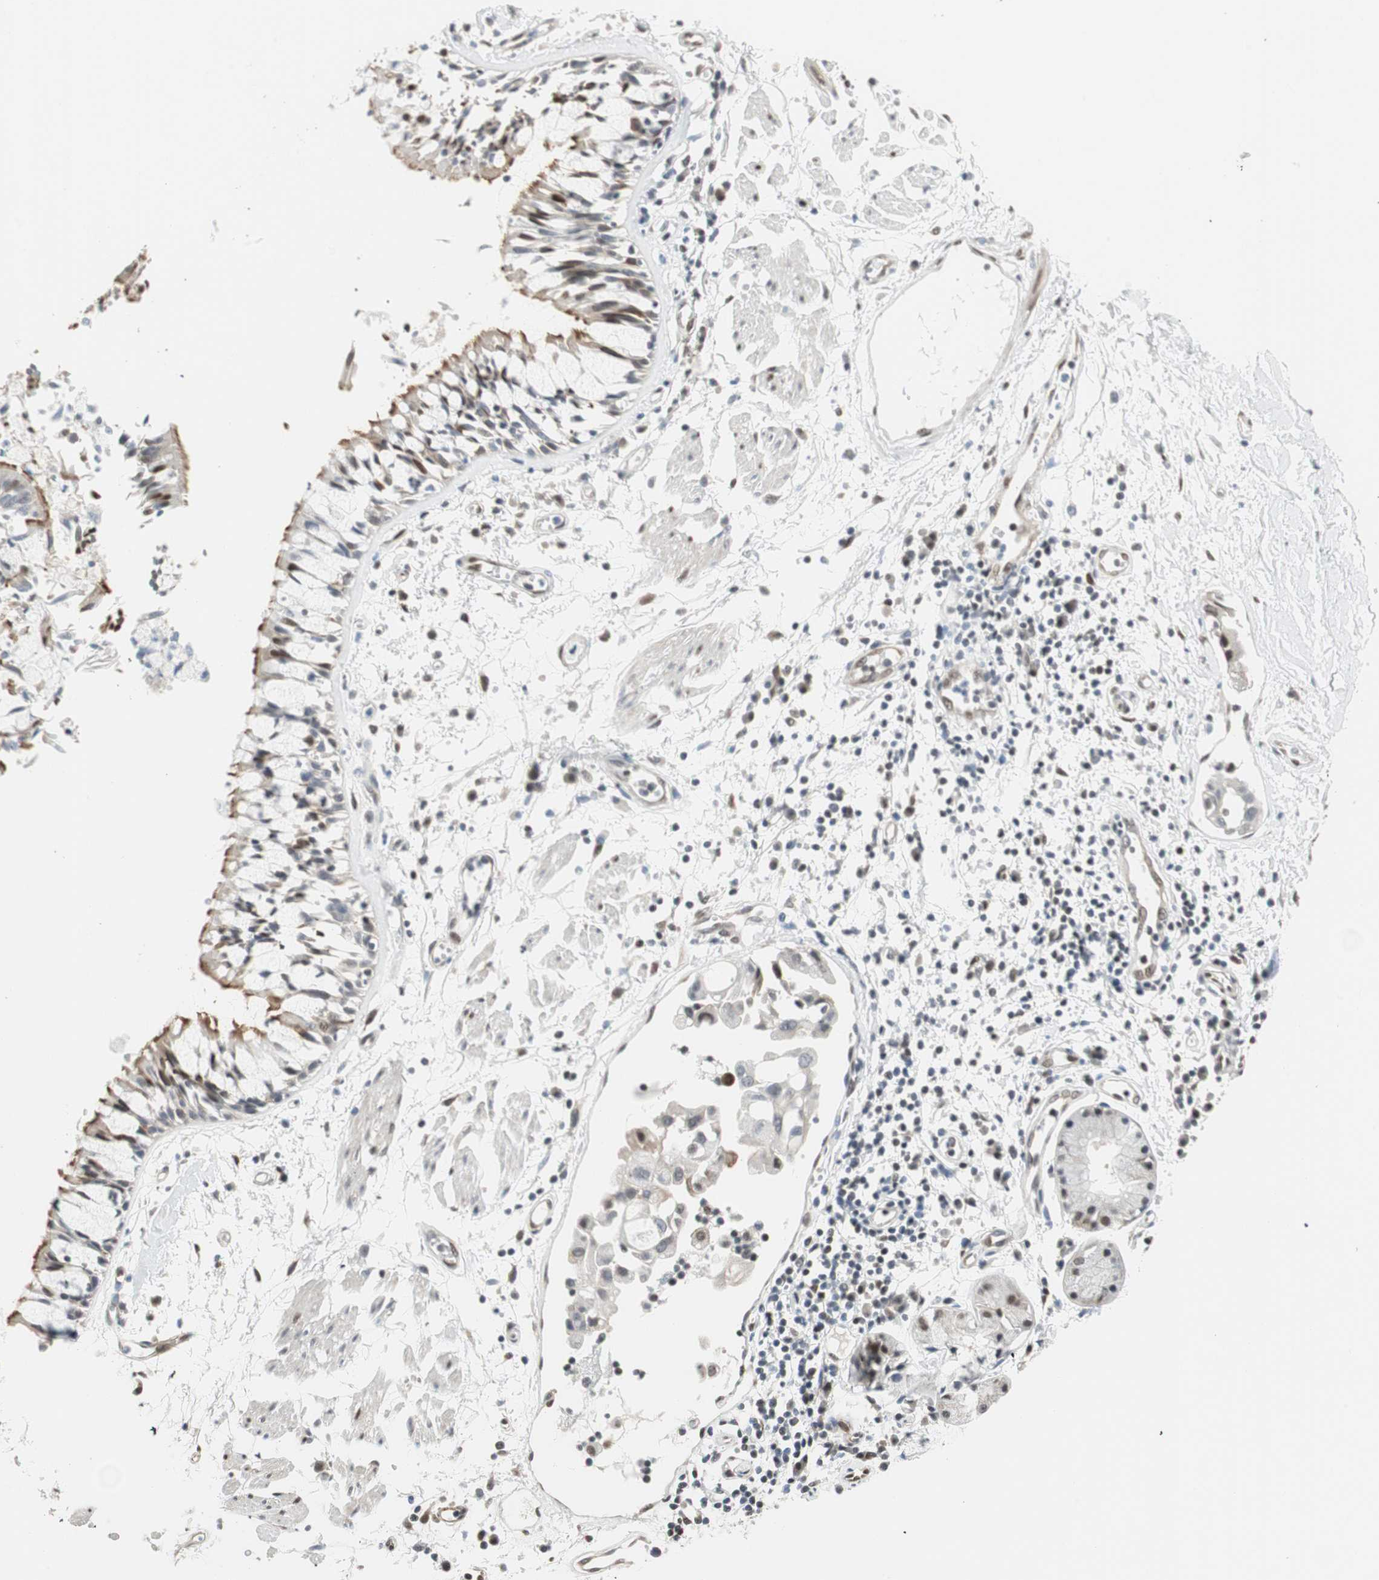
{"staining": {"intensity": "negative", "quantity": "none", "location": "none"}, "tissue": "adipose tissue", "cell_type": "Adipocytes", "image_type": "normal", "snomed": [{"axis": "morphology", "description": "Normal tissue, NOS"}, {"axis": "morphology", "description": "Adenocarcinoma, NOS"}, {"axis": "topography", "description": "Cartilage tissue"}, {"axis": "topography", "description": "Bronchus"}, {"axis": "topography", "description": "Lung"}], "caption": "Immunohistochemistry (IHC) of unremarkable human adipose tissue demonstrates no positivity in adipocytes. (DAB (3,3'-diaminobenzidine) IHC visualized using brightfield microscopy, high magnification).", "gene": "ZBTB17", "patient": {"sex": "female", "age": 67}}